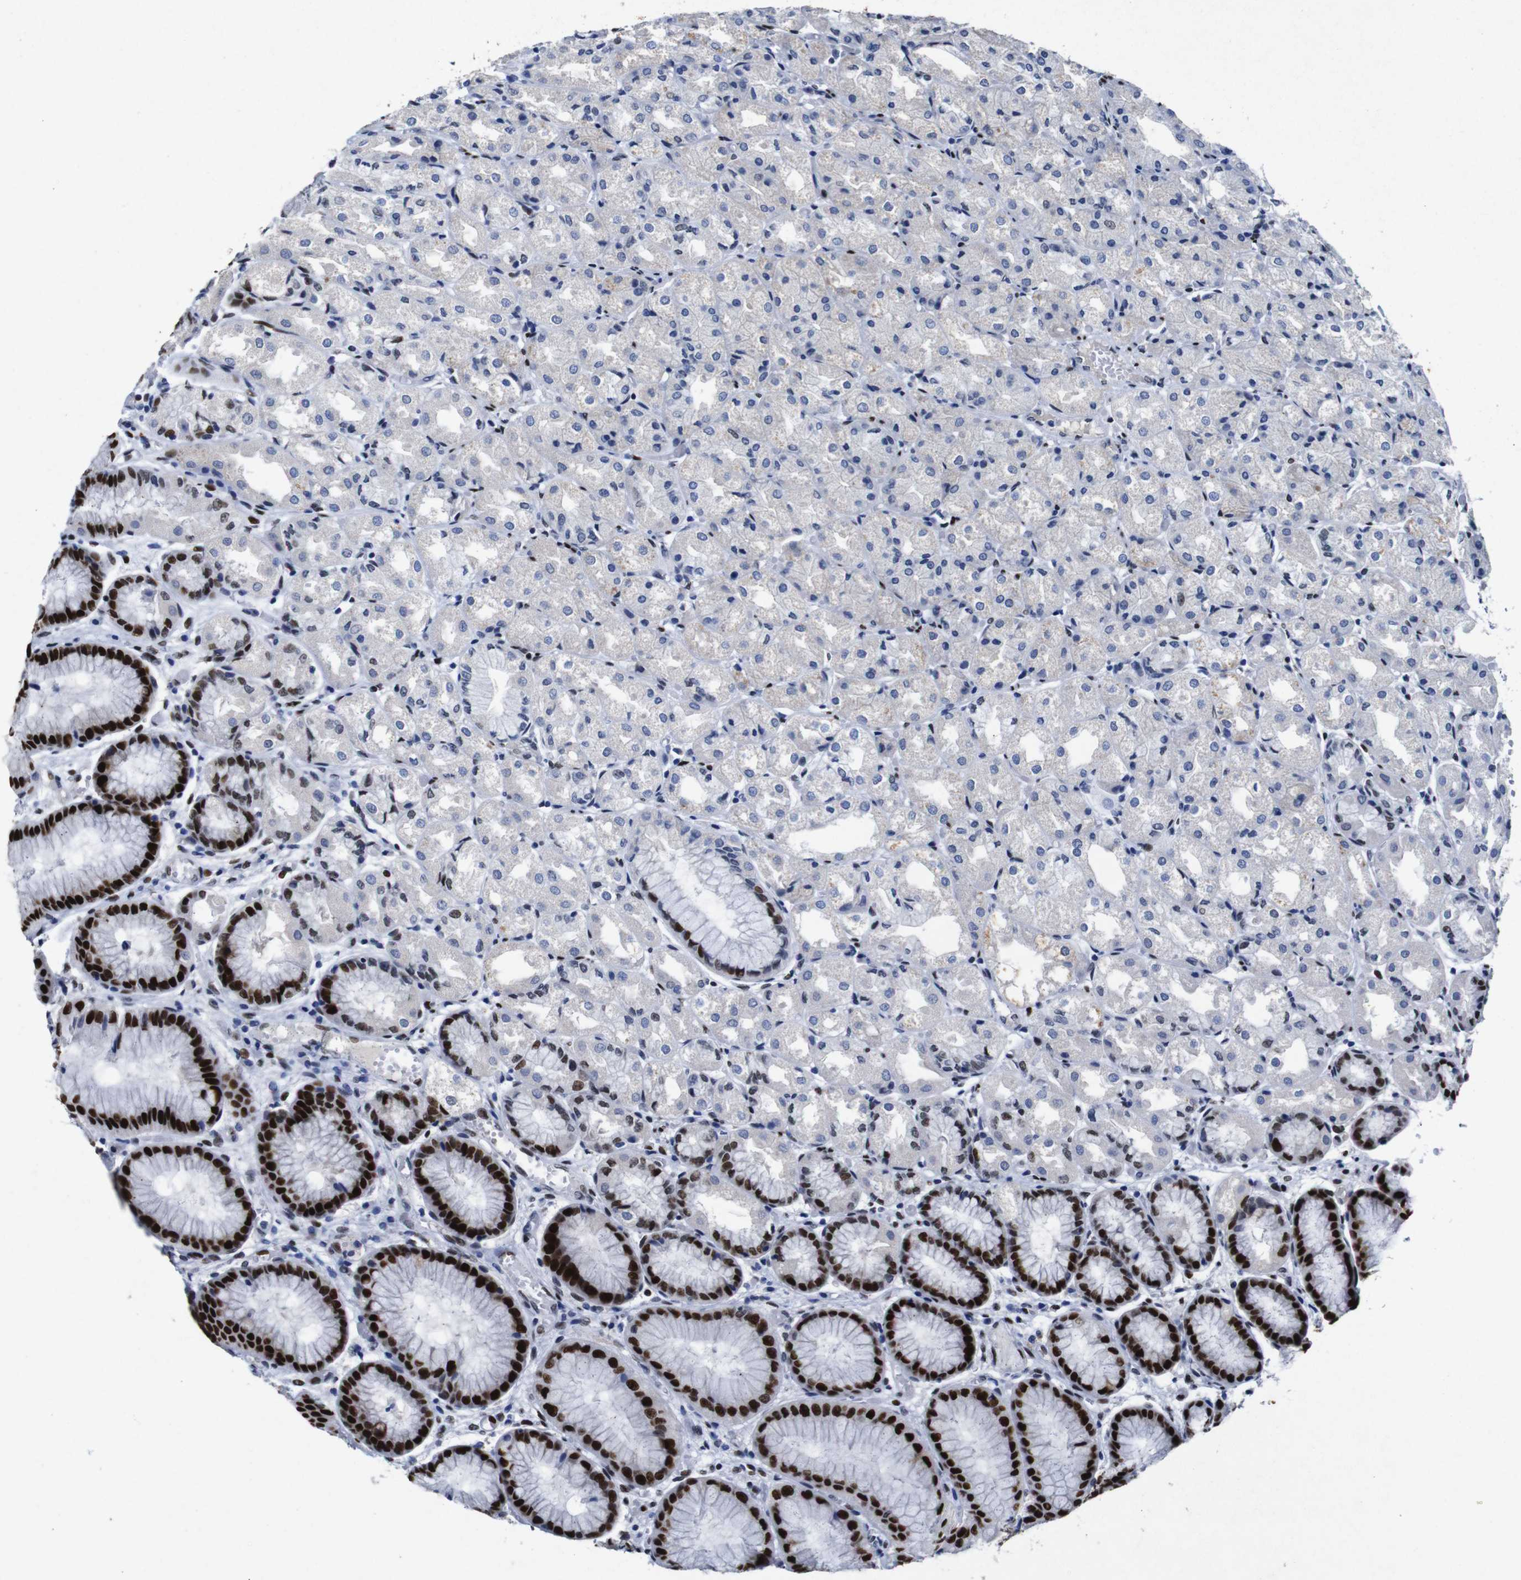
{"staining": {"intensity": "strong", "quantity": "25%-75%", "location": "nuclear"}, "tissue": "stomach", "cell_type": "Glandular cells", "image_type": "normal", "snomed": [{"axis": "morphology", "description": "Normal tissue, NOS"}, {"axis": "topography", "description": "Stomach, upper"}], "caption": "Immunohistochemical staining of unremarkable stomach displays strong nuclear protein positivity in approximately 25%-75% of glandular cells.", "gene": "FOSL2", "patient": {"sex": "male", "age": 72}}